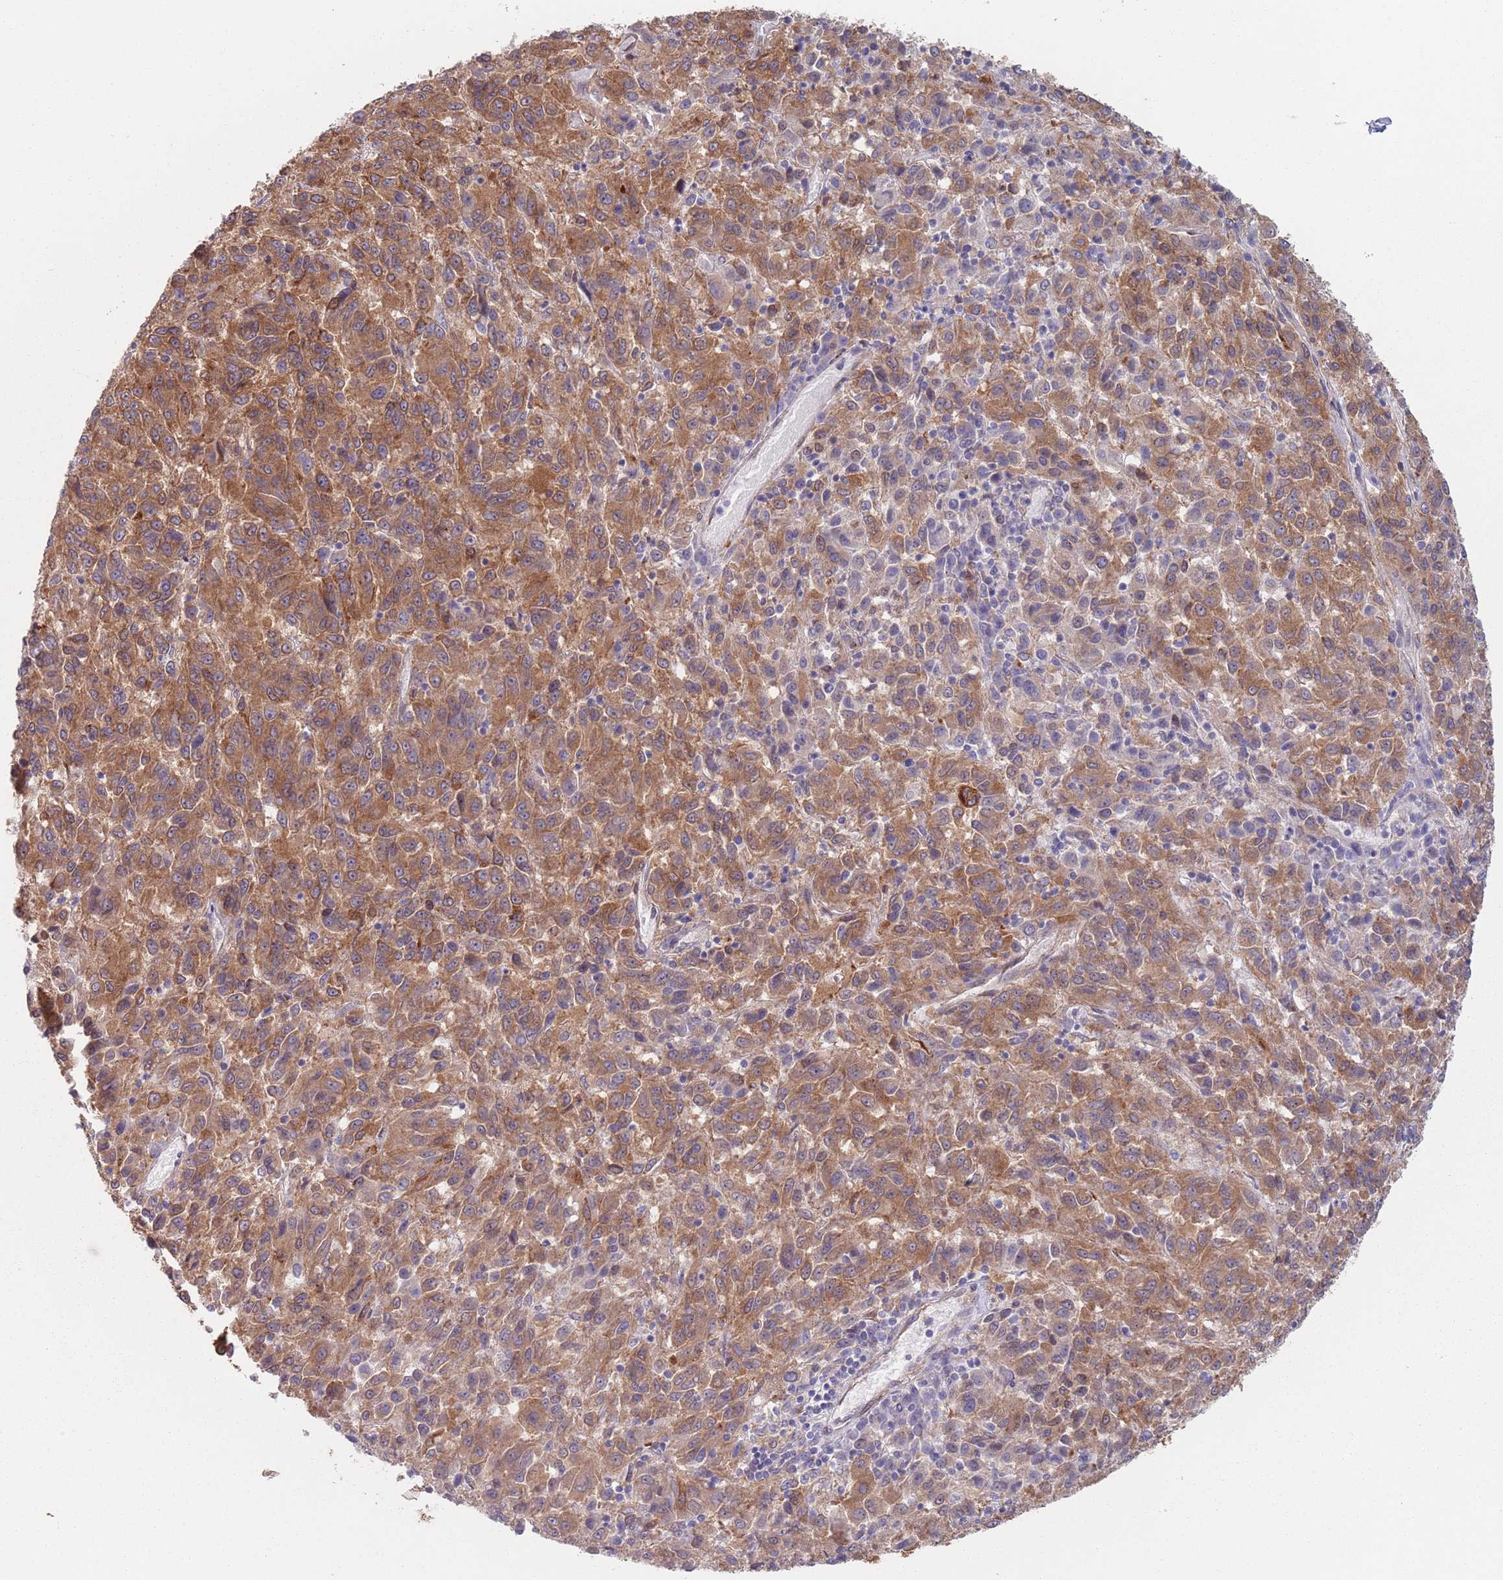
{"staining": {"intensity": "moderate", "quantity": ">75%", "location": "cytoplasmic/membranous"}, "tissue": "melanoma", "cell_type": "Tumor cells", "image_type": "cancer", "snomed": [{"axis": "morphology", "description": "Malignant melanoma, Metastatic site"}, {"axis": "topography", "description": "Lung"}], "caption": "Immunohistochemistry of human melanoma demonstrates medium levels of moderate cytoplasmic/membranous positivity in about >75% of tumor cells.", "gene": "APPL2", "patient": {"sex": "male", "age": 64}}